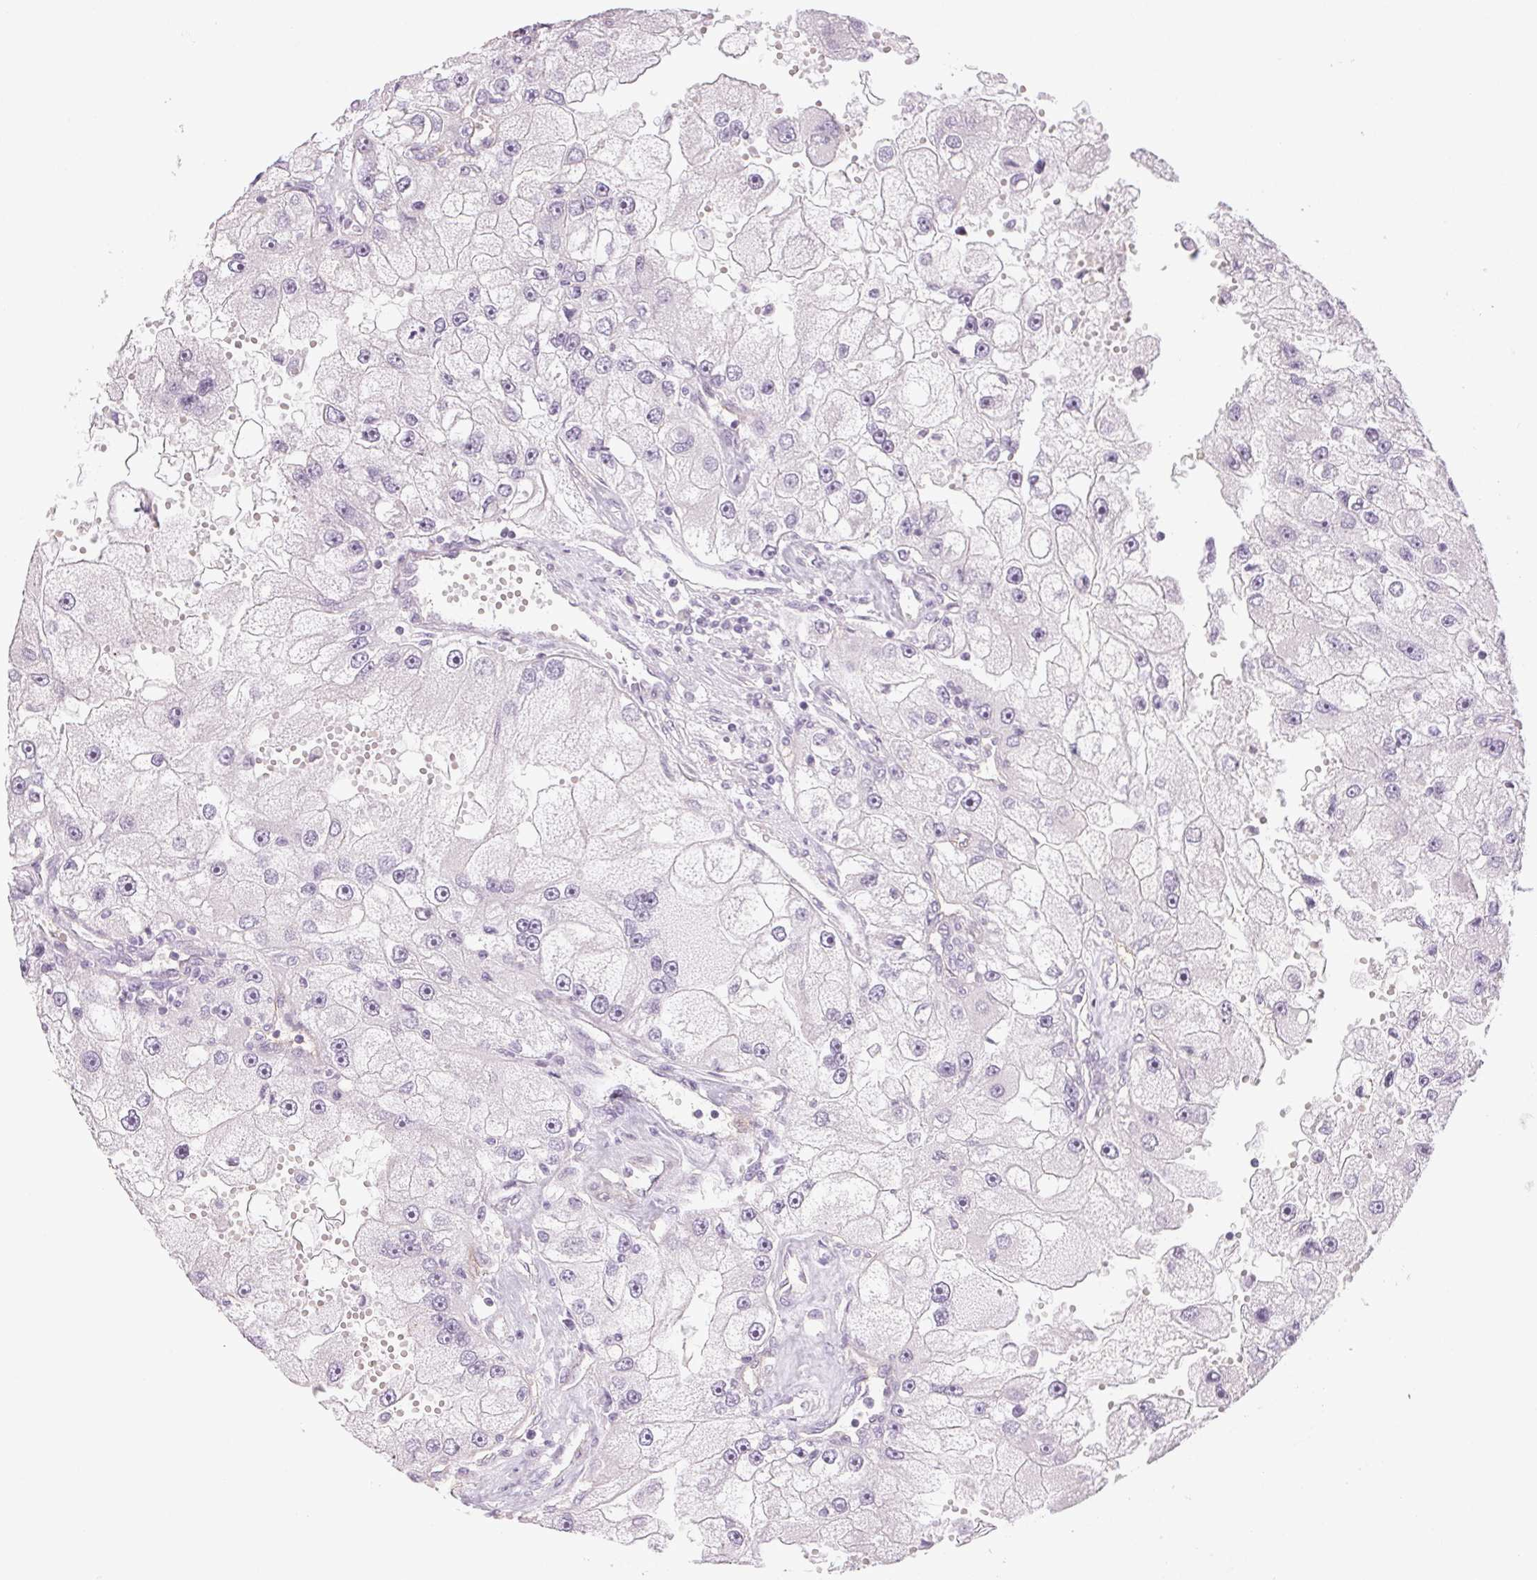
{"staining": {"intensity": "negative", "quantity": "none", "location": "none"}, "tissue": "renal cancer", "cell_type": "Tumor cells", "image_type": "cancer", "snomed": [{"axis": "morphology", "description": "Adenocarcinoma, NOS"}, {"axis": "topography", "description": "Kidney"}], "caption": "Tumor cells are negative for protein expression in human adenocarcinoma (renal).", "gene": "DNAJC6", "patient": {"sex": "male", "age": 63}}